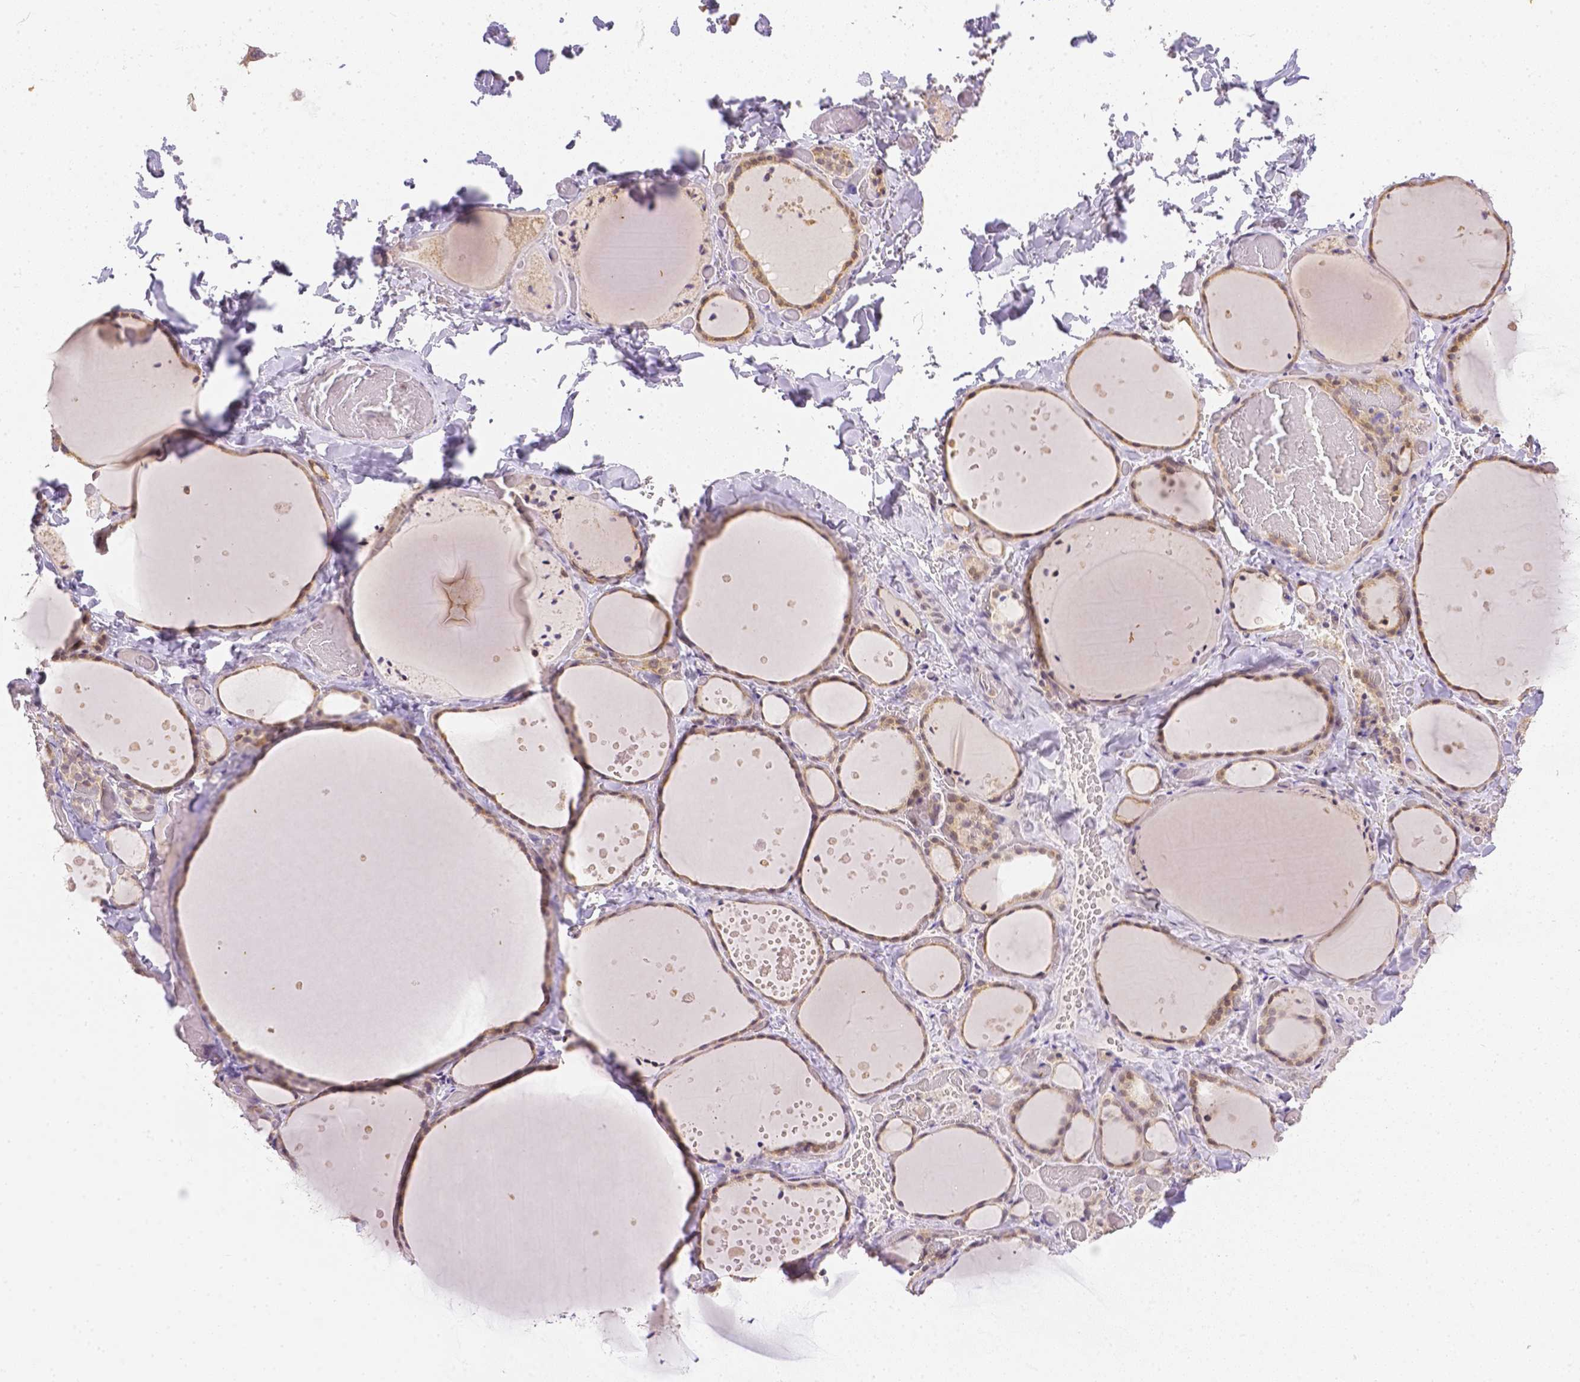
{"staining": {"intensity": "weak", "quantity": "25%-75%", "location": "cytoplasmic/membranous,nuclear"}, "tissue": "thyroid gland", "cell_type": "Glandular cells", "image_type": "normal", "snomed": [{"axis": "morphology", "description": "Normal tissue, NOS"}, {"axis": "topography", "description": "Thyroid gland"}], "caption": "IHC image of benign thyroid gland: thyroid gland stained using immunohistochemistry (IHC) demonstrates low levels of weak protein expression localized specifically in the cytoplasmic/membranous,nuclear of glandular cells, appearing as a cytoplasmic/membranous,nuclear brown color.", "gene": "ZNF280B", "patient": {"sex": "female", "age": 36}}